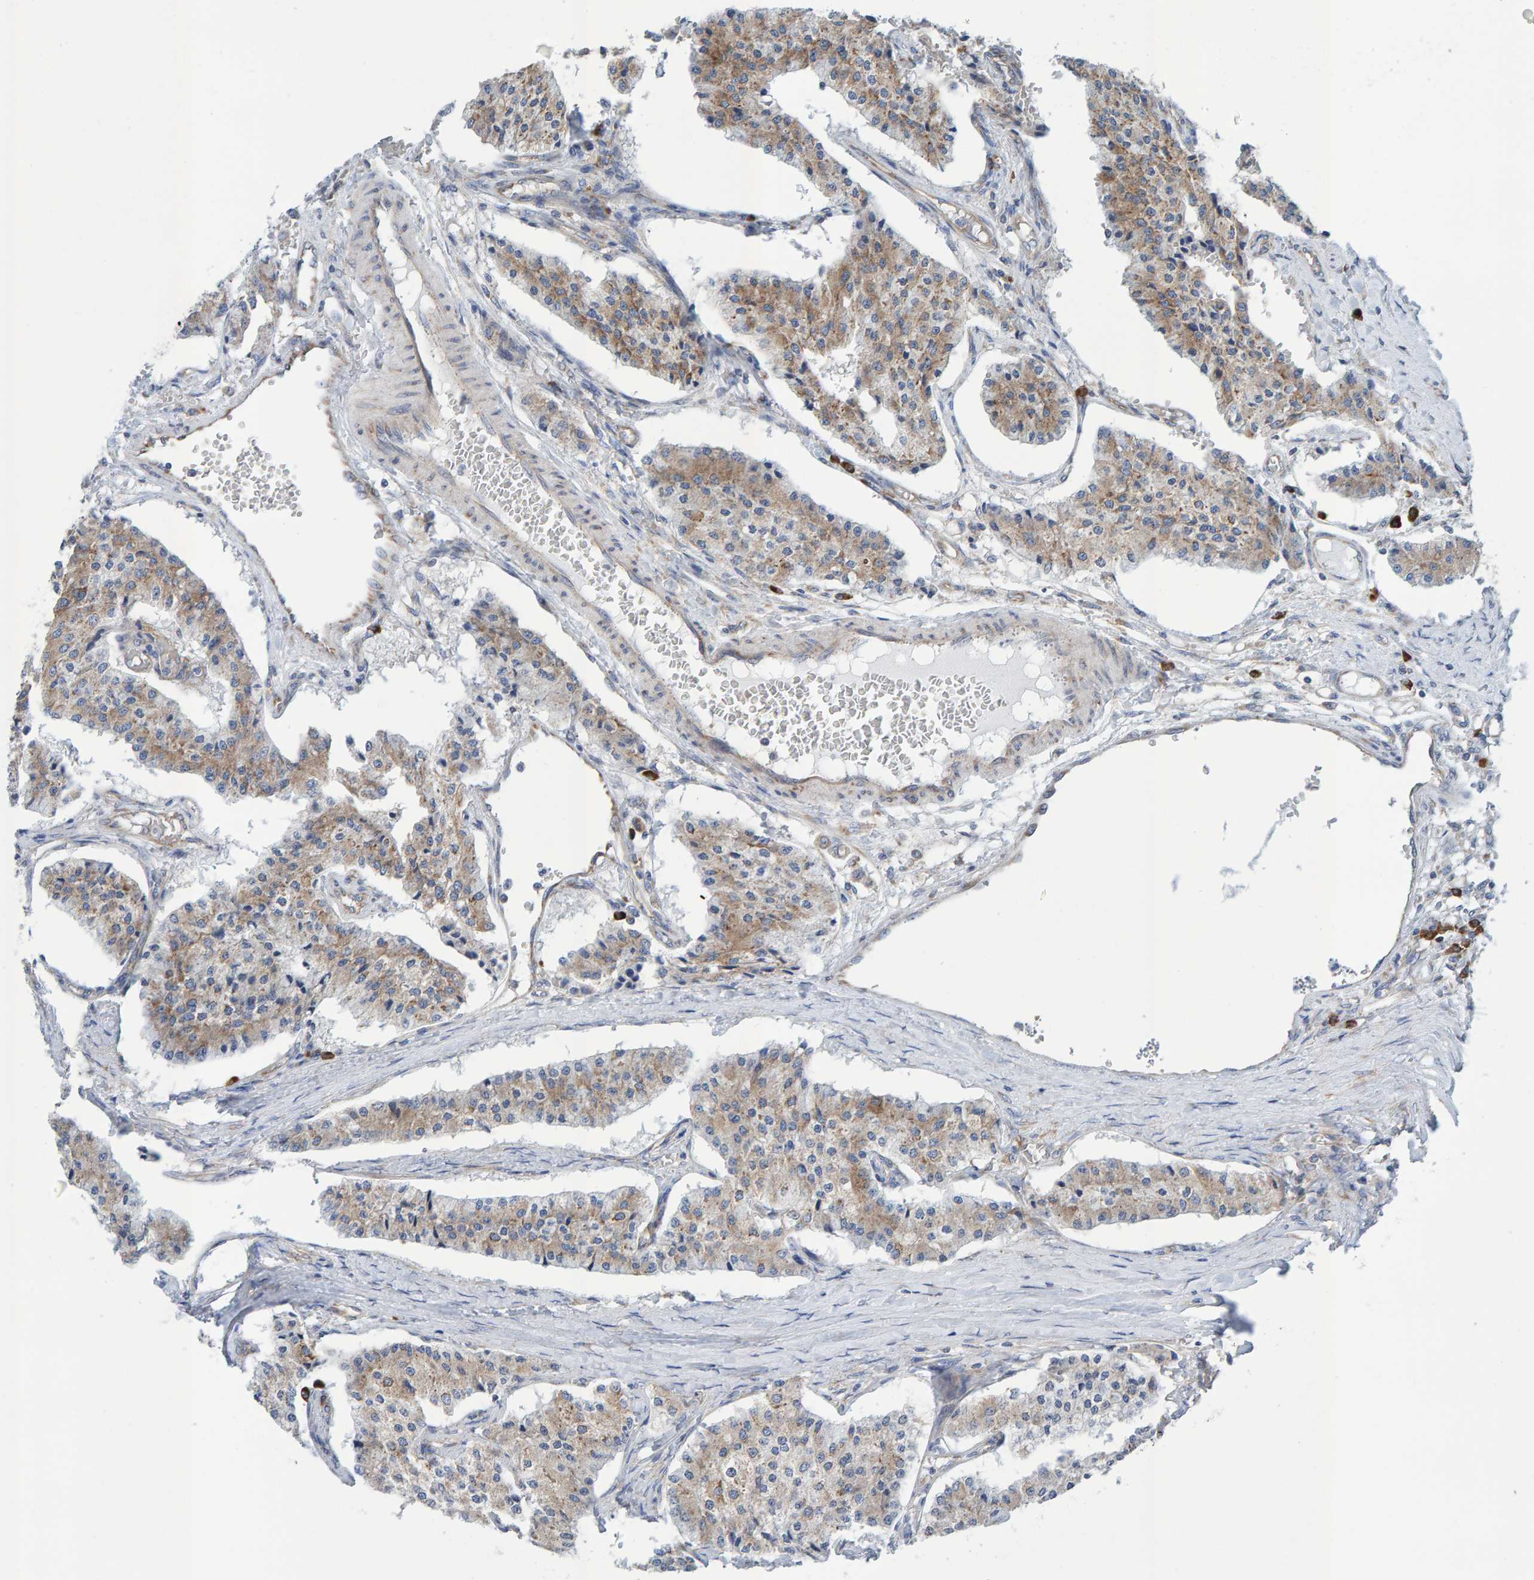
{"staining": {"intensity": "moderate", "quantity": "25%-75%", "location": "cytoplasmic/membranous"}, "tissue": "carcinoid", "cell_type": "Tumor cells", "image_type": "cancer", "snomed": [{"axis": "morphology", "description": "Carcinoid, malignant, NOS"}, {"axis": "topography", "description": "Colon"}], "caption": "The image demonstrates staining of carcinoid (malignant), revealing moderate cytoplasmic/membranous protein staining (brown color) within tumor cells.", "gene": "CDK5RAP3", "patient": {"sex": "female", "age": 52}}